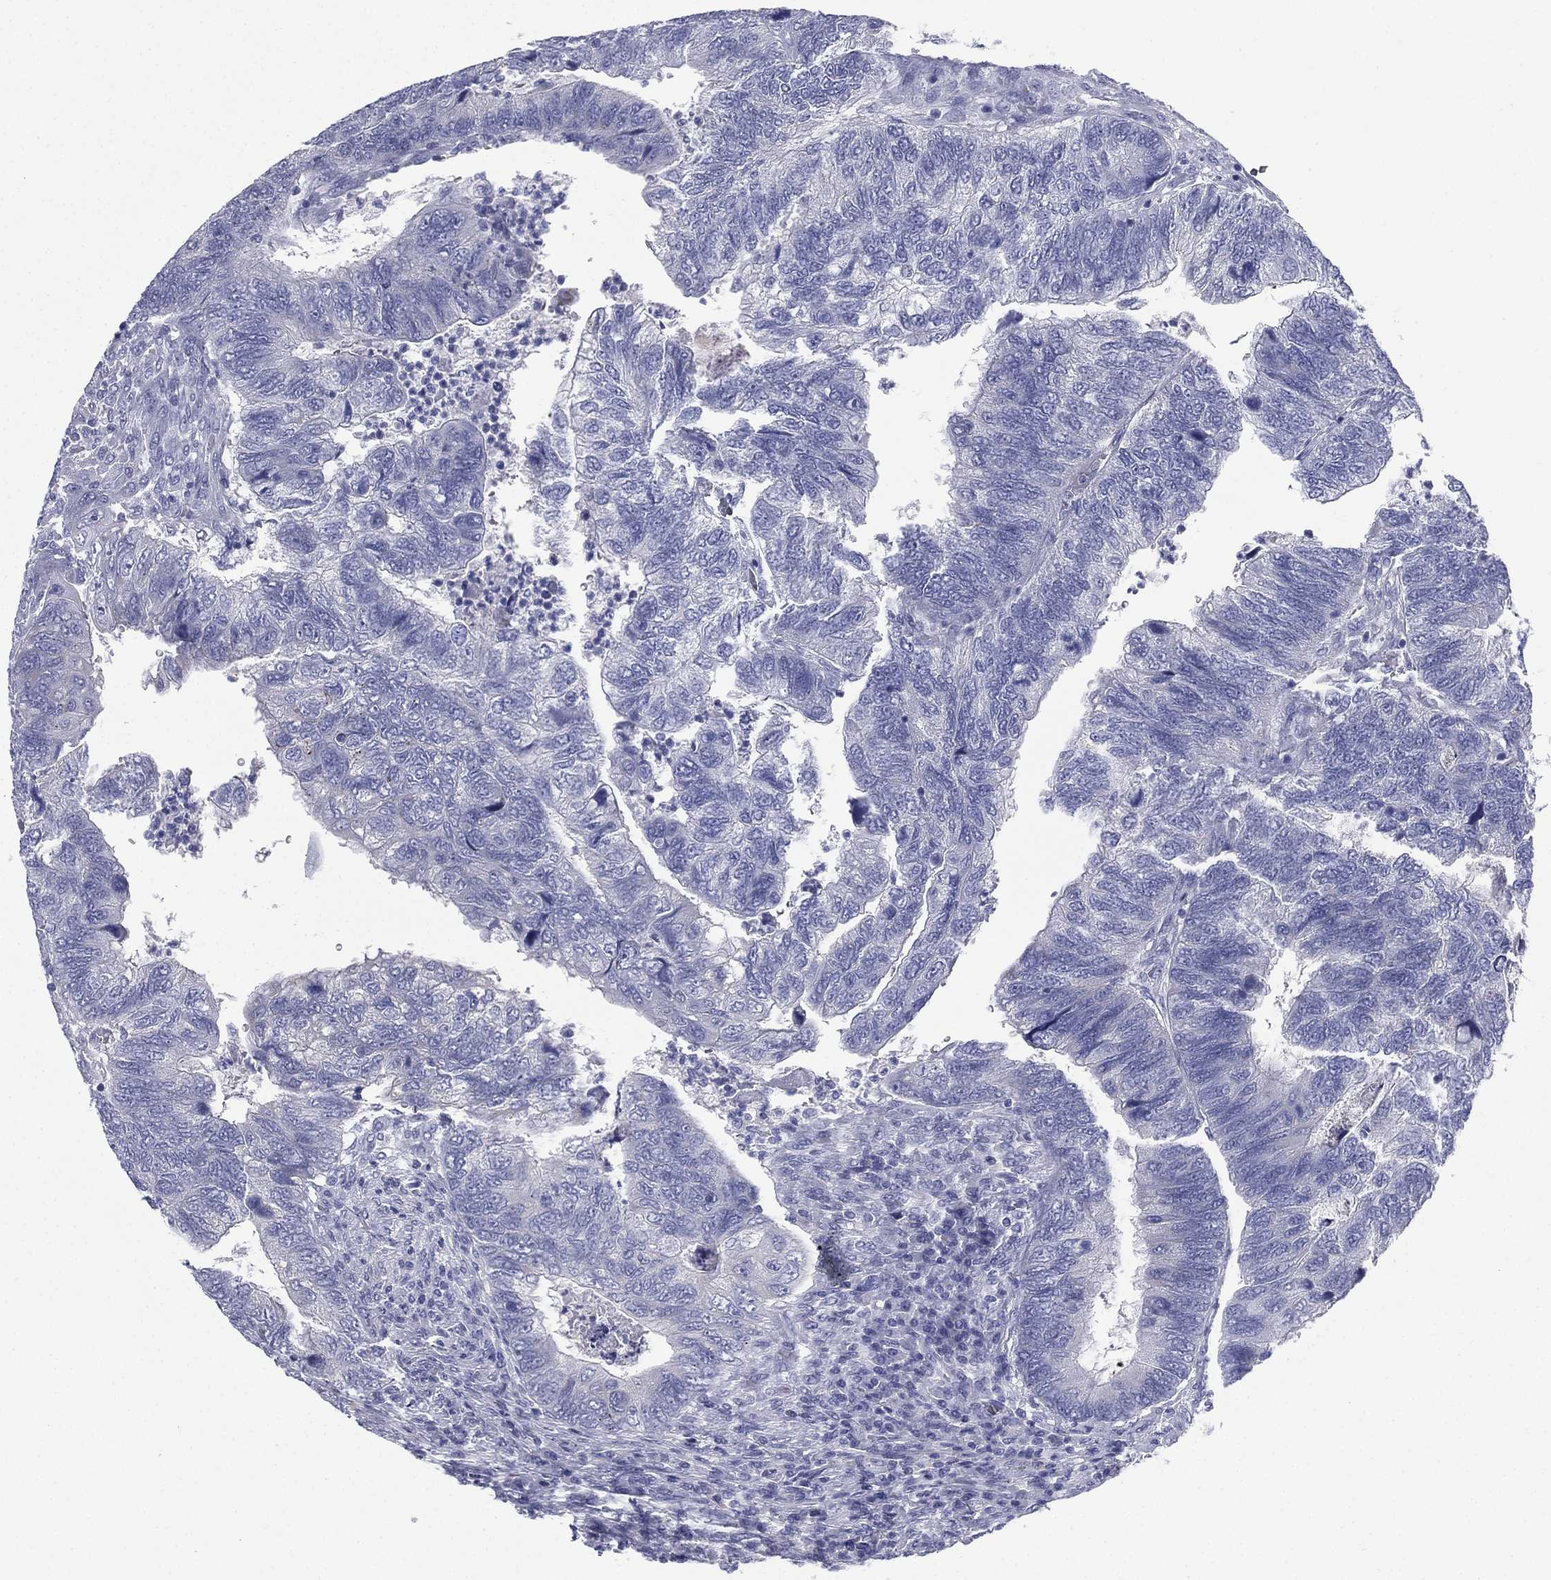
{"staining": {"intensity": "negative", "quantity": "none", "location": "none"}, "tissue": "colorectal cancer", "cell_type": "Tumor cells", "image_type": "cancer", "snomed": [{"axis": "morphology", "description": "Adenocarcinoma, NOS"}, {"axis": "topography", "description": "Colon"}], "caption": "An immunohistochemistry histopathology image of colorectal adenocarcinoma is shown. There is no staining in tumor cells of colorectal adenocarcinoma.", "gene": "FCER2", "patient": {"sex": "female", "age": 67}}